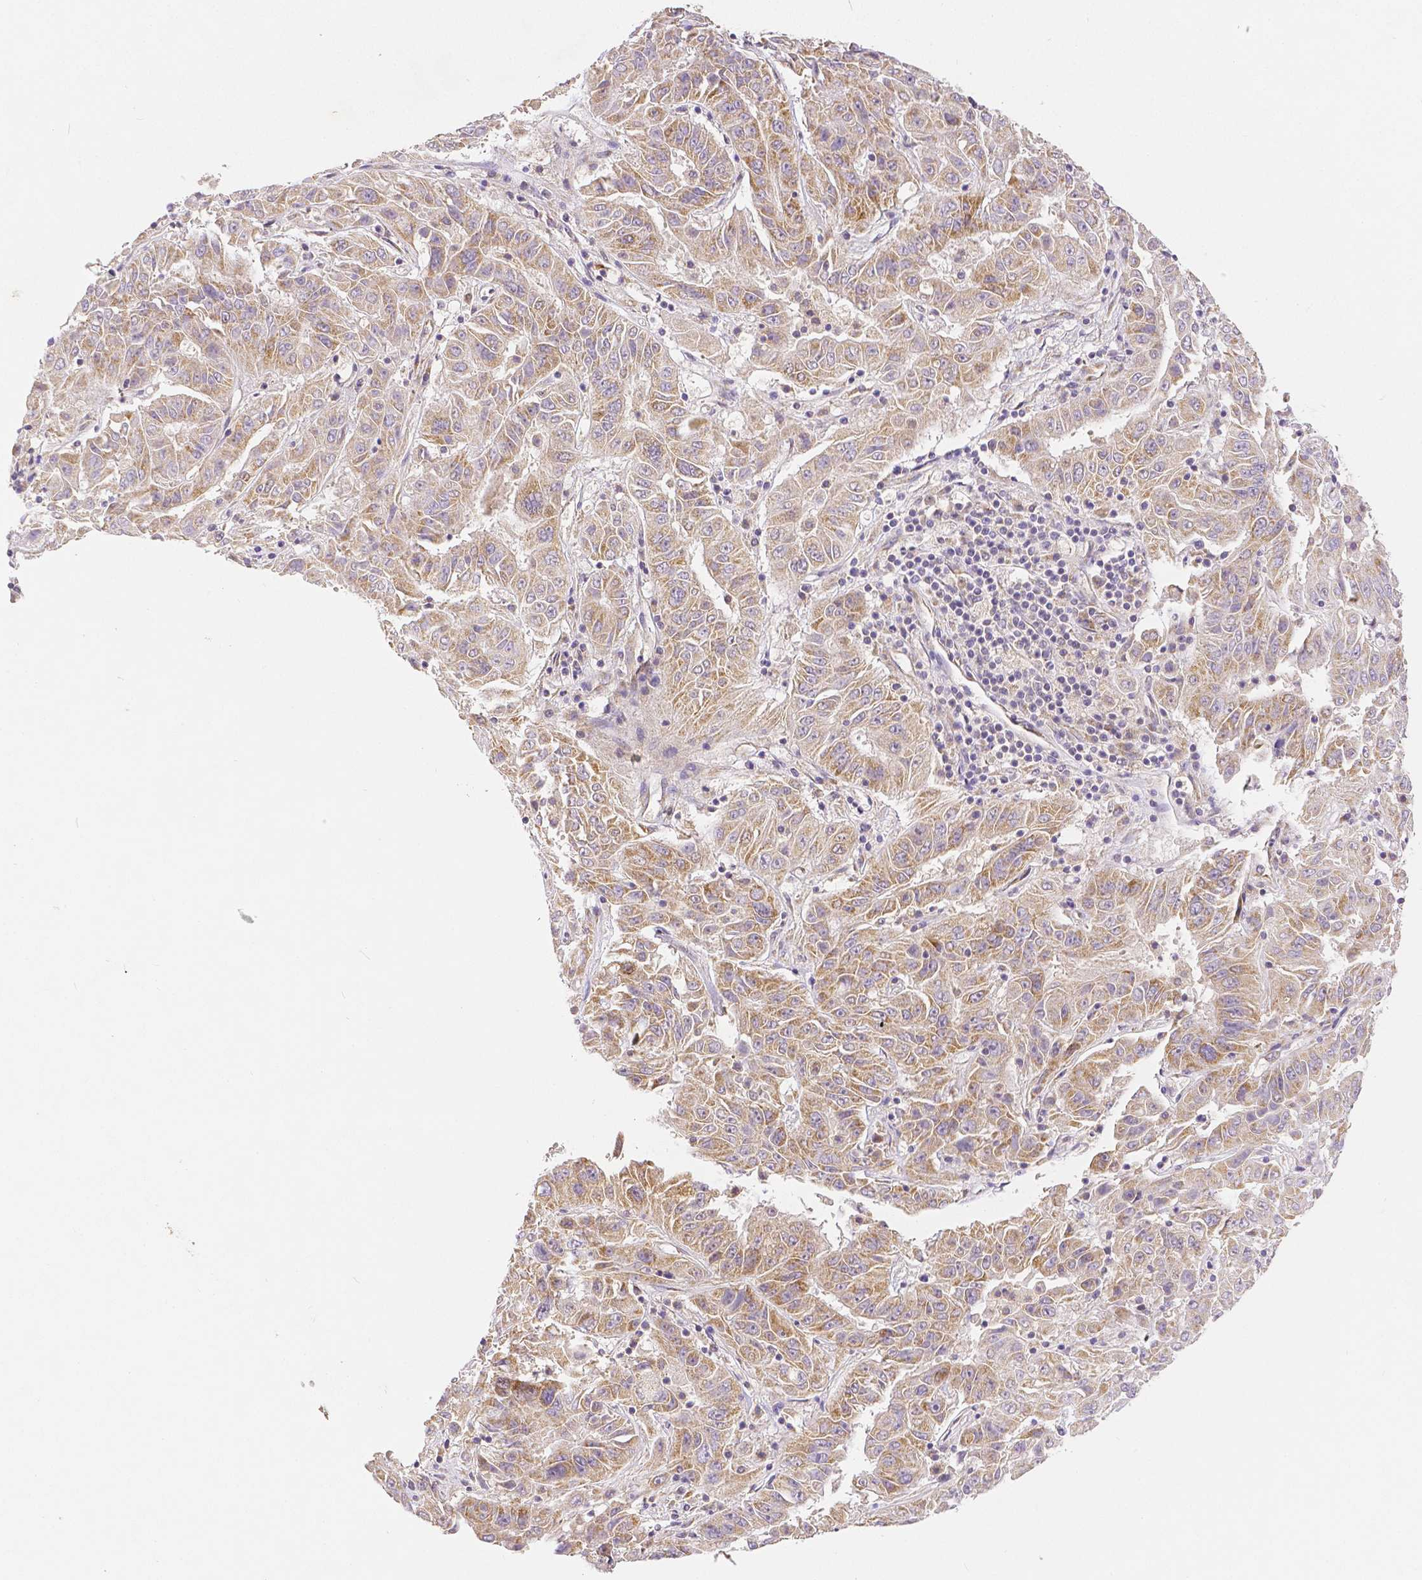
{"staining": {"intensity": "moderate", "quantity": "25%-75%", "location": "cytoplasmic/membranous"}, "tissue": "pancreatic cancer", "cell_type": "Tumor cells", "image_type": "cancer", "snomed": [{"axis": "morphology", "description": "Adenocarcinoma, NOS"}, {"axis": "topography", "description": "Pancreas"}], "caption": "Pancreatic cancer (adenocarcinoma) stained with a protein marker shows moderate staining in tumor cells.", "gene": "RHOT1", "patient": {"sex": "male", "age": 63}}